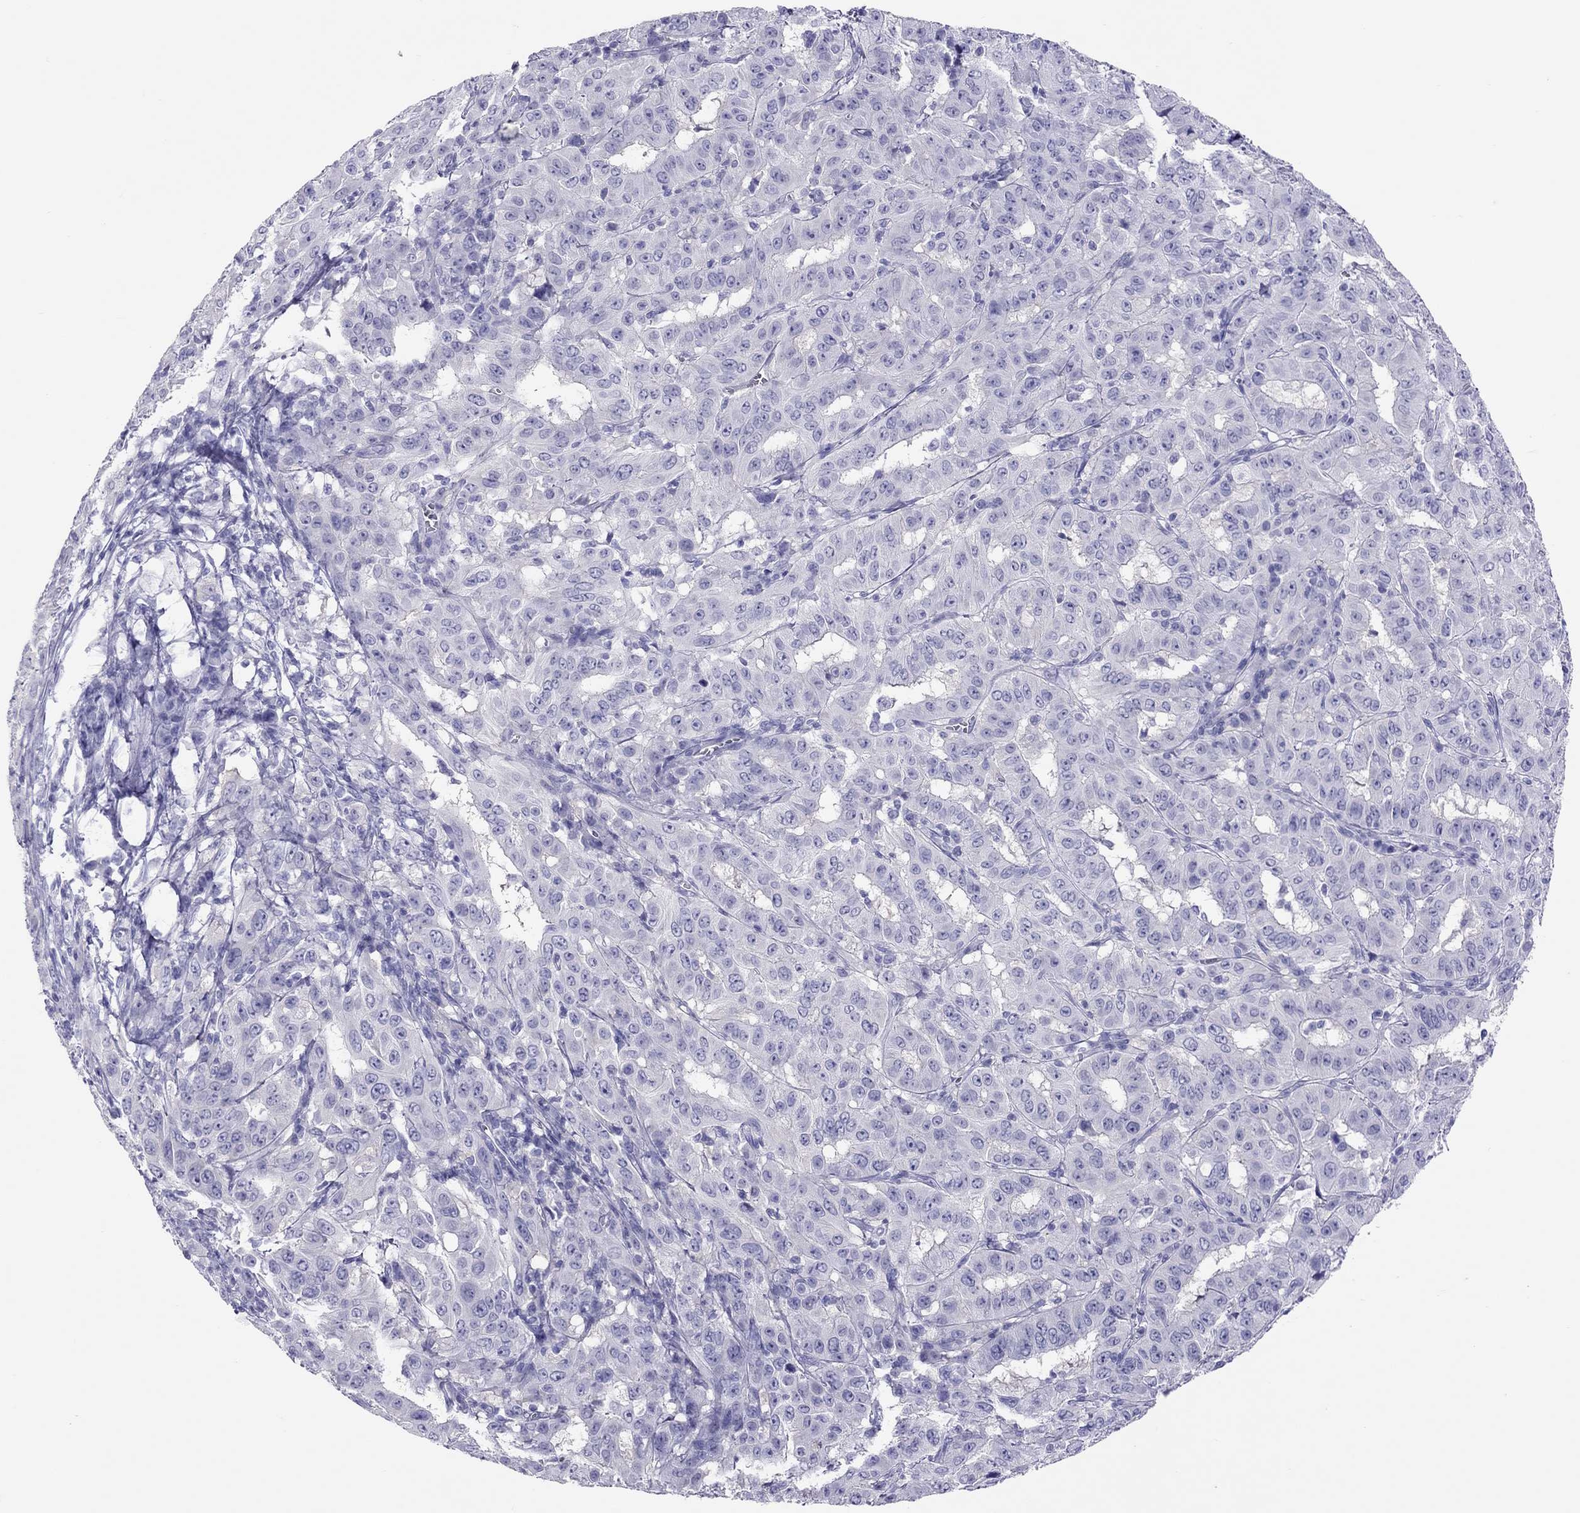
{"staining": {"intensity": "negative", "quantity": "none", "location": "none"}, "tissue": "pancreatic cancer", "cell_type": "Tumor cells", "image_type": "cancer", "snomed": [{"axis": "morphology", "description": "Adenocarcinoma, NOS"}, {"axis": "topography", "description": "Pancreas"}], "caption": "This histopathology image is of adenocarcinoma (pancreatic) stained with immunohistochemistry (IHC) to label a protein in brown with the nuclei are counter-stained blue. There is no staining in tumor cells.", "gene": "PSMB11", "patient": {"sex": "male", "age": 63}}